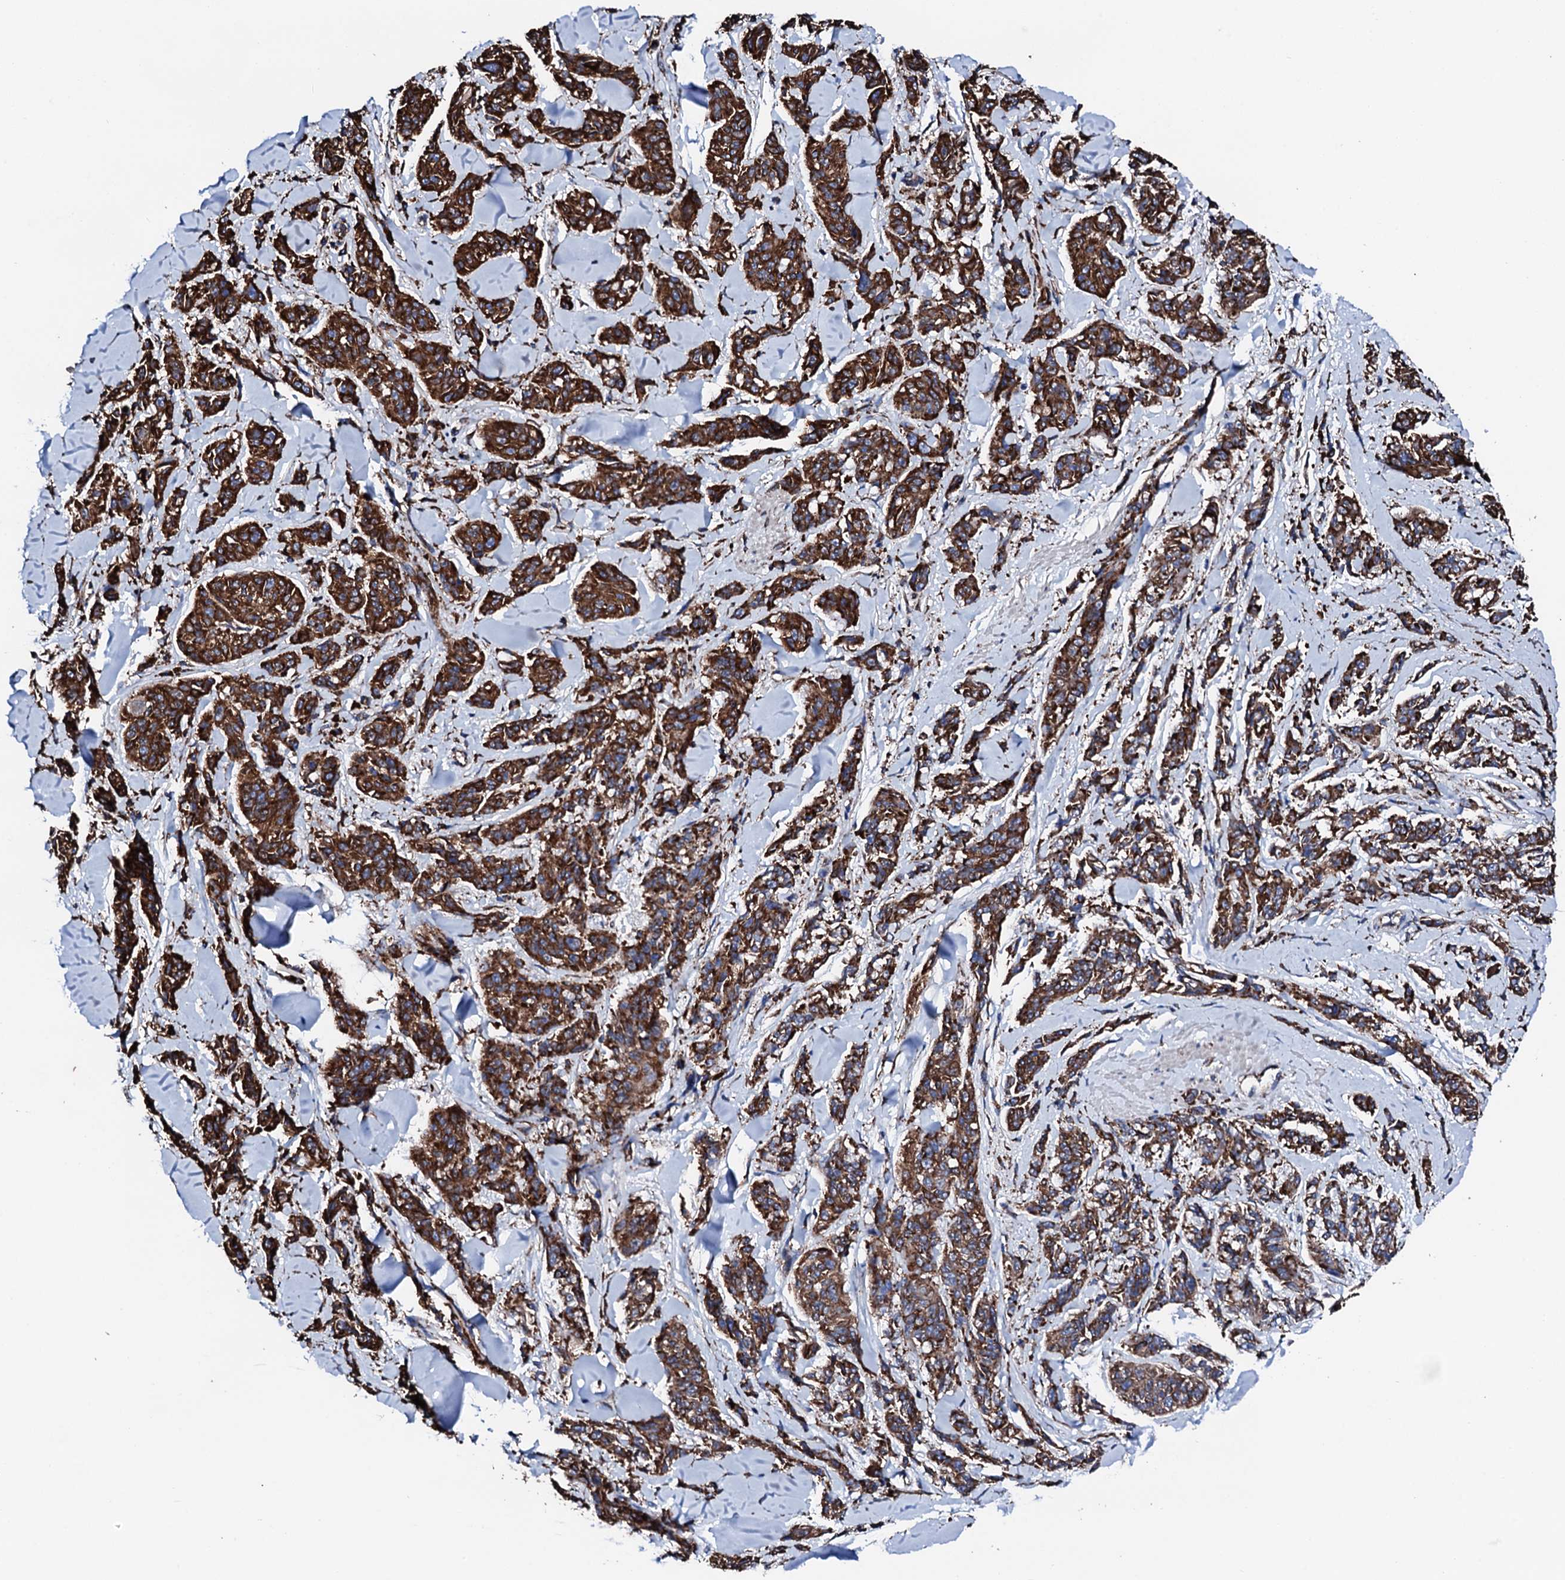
{"staining": {"intensity": "strong", "quantity": ">75%", "location": "cytoplasmic/membranous"}, "tissue": "melanoma", "cell_type": "Tumor cells", "image_type": "cancer", "snomed": [{"axis": "morphology", "description": "Malignant melanoma, NOS"}, {"axis": "topography", "description": "Skin"}], "caption": "Immunohistochemical staining of melanoma displays high levels of strong cytoplasmic/membranous staining in approximately >75% of tumor cells.", "gene": "AMDHD1", "patient": {"sex": "male", "age": 53}}